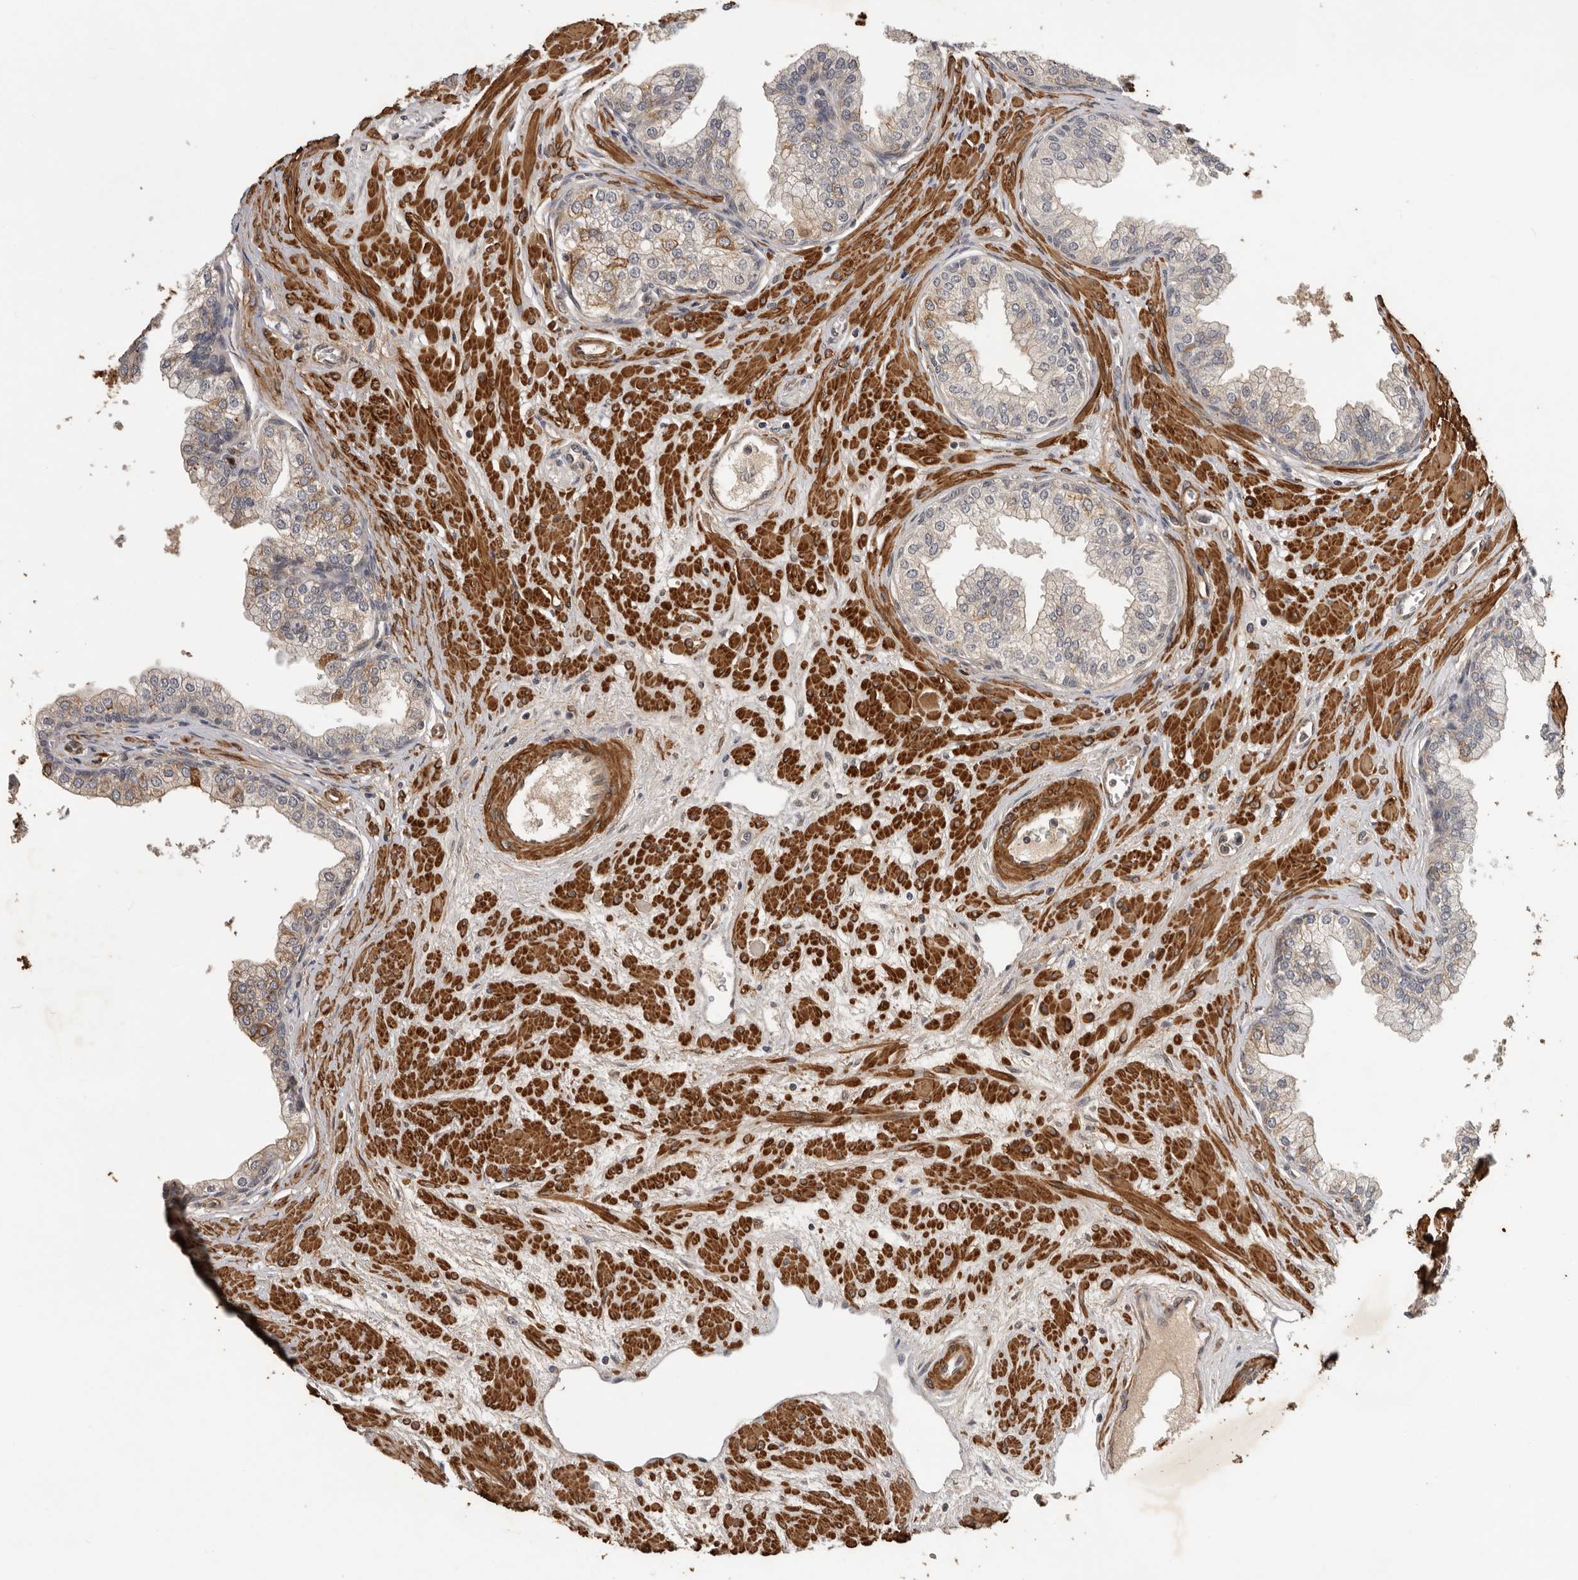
{"staining": {"intensity": "weak", "quantity": "<25%", "location": "cytoplasmic/membranous"}, "tissue": "prostate", "cell_type": "Glandular cells", "image_type": "normal", "snomed": [{"axis": "morphology", "description": "Normal tissue, NOS"}, {"axis": "morphology", "description": "Urothelial carcinoma, Low grade"}, {"axis": "topography", "description": "Urinary bladder"}, {"axis": "topography", "description": "Prostate"}], "caption": "Unremarkable prostate was stained to show a protein in brown. There is no significant positivity in glandular cells.", "gene": "RNF157", "patient": {"sex": "male", "age": 60}}